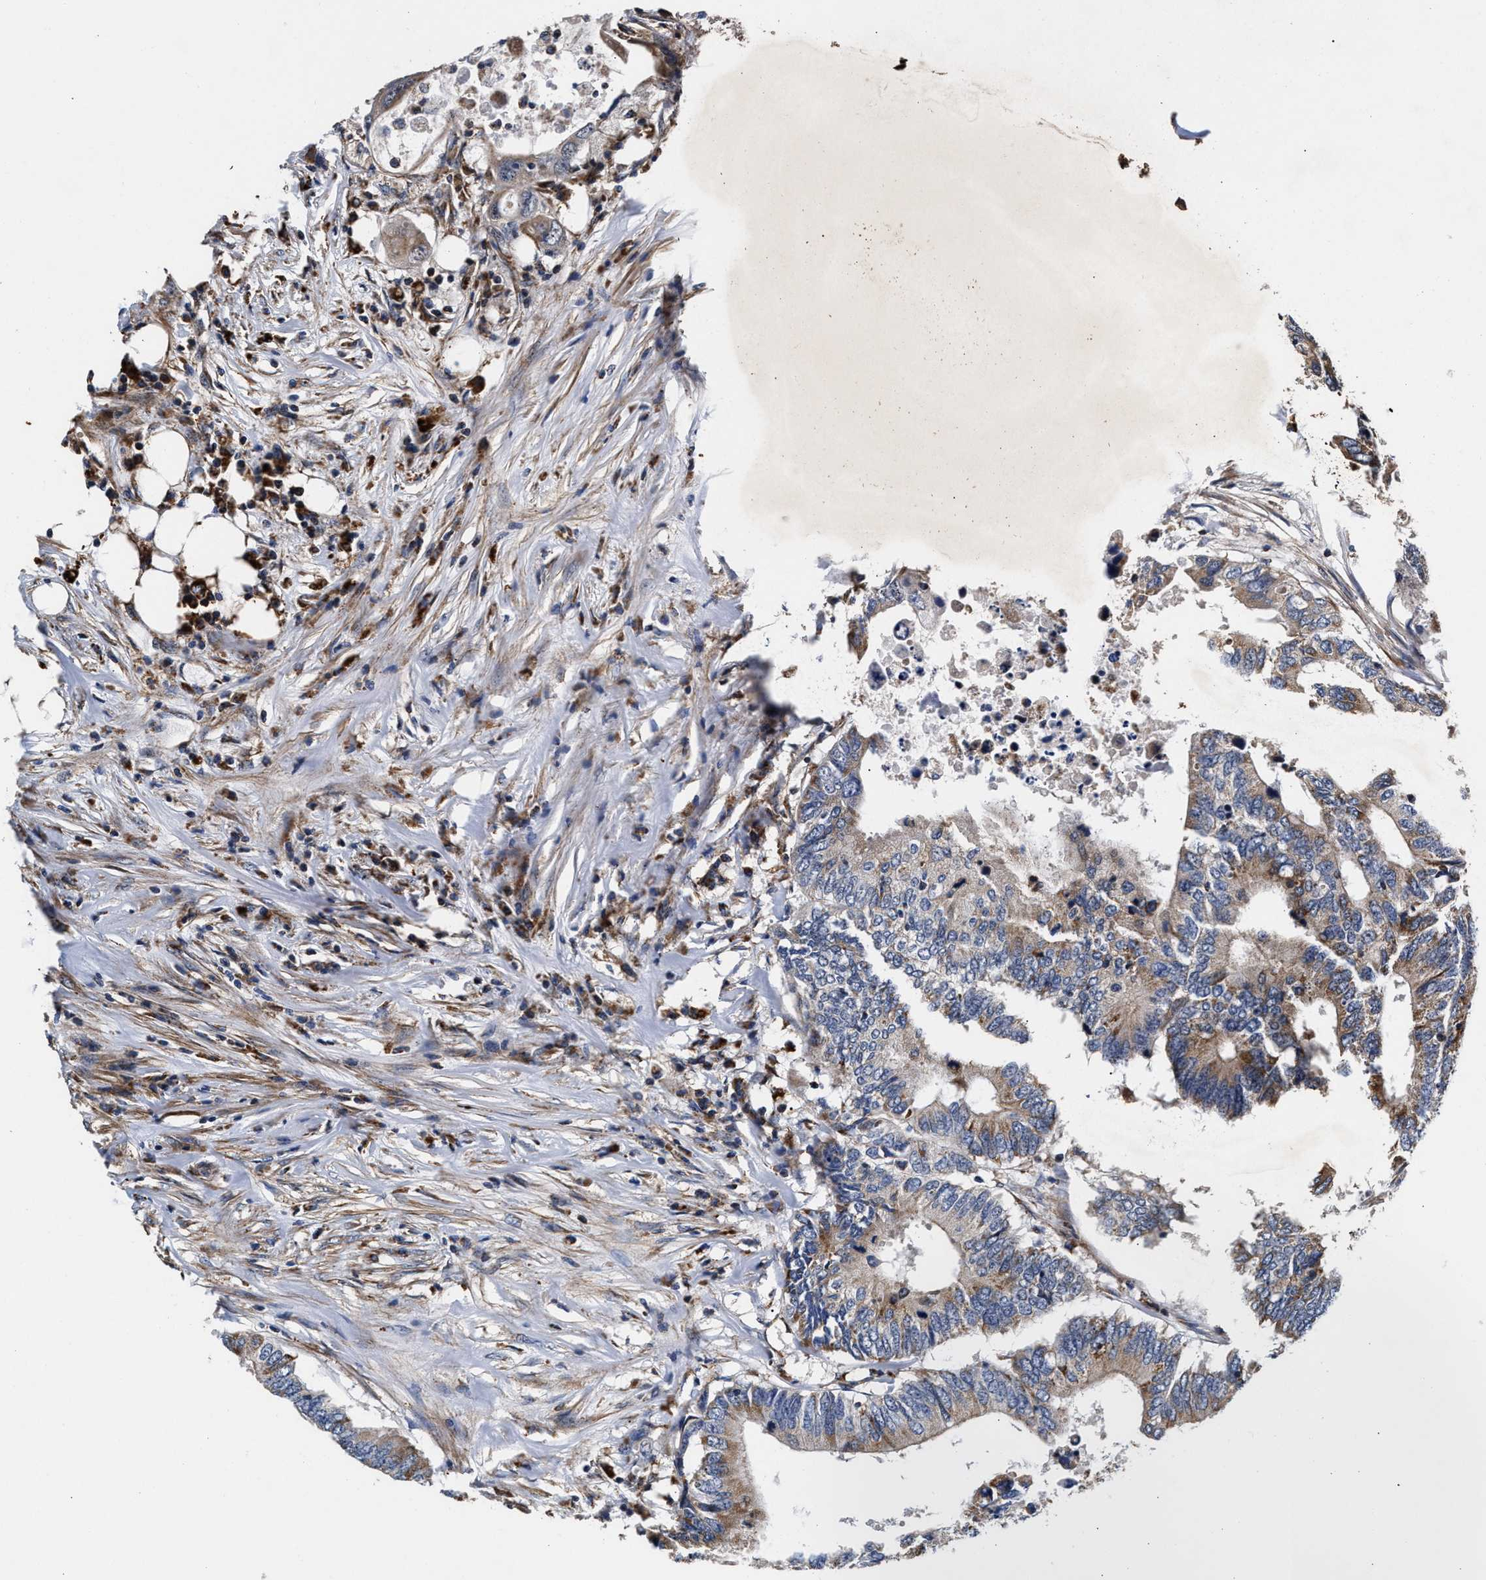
{"staining": {"intensity": "weak", "quantity": "25%-75%", "location": "cytoplasmic/membranous"}, "tissue": "colorectal cancer", "cell_type": "Tumor cells", "image_type": "cancer", "snomed": [{"axis": "morphology", "description": "Adenocarcinoma, NOS"}, {"axis": "topography", "description": "Colon"}], "caption": "The histopathology image shows a brown stain indicating the presence of a protein in the cytoplasmic/membranous of tumor cells in colorectal cancer. (Stains: DAB in brown, nuclei in blue, Microscopy: brightfield microscopy at high magnification).", "gene": "SGK1", "patient": {"sex": "male", "age": 71}}